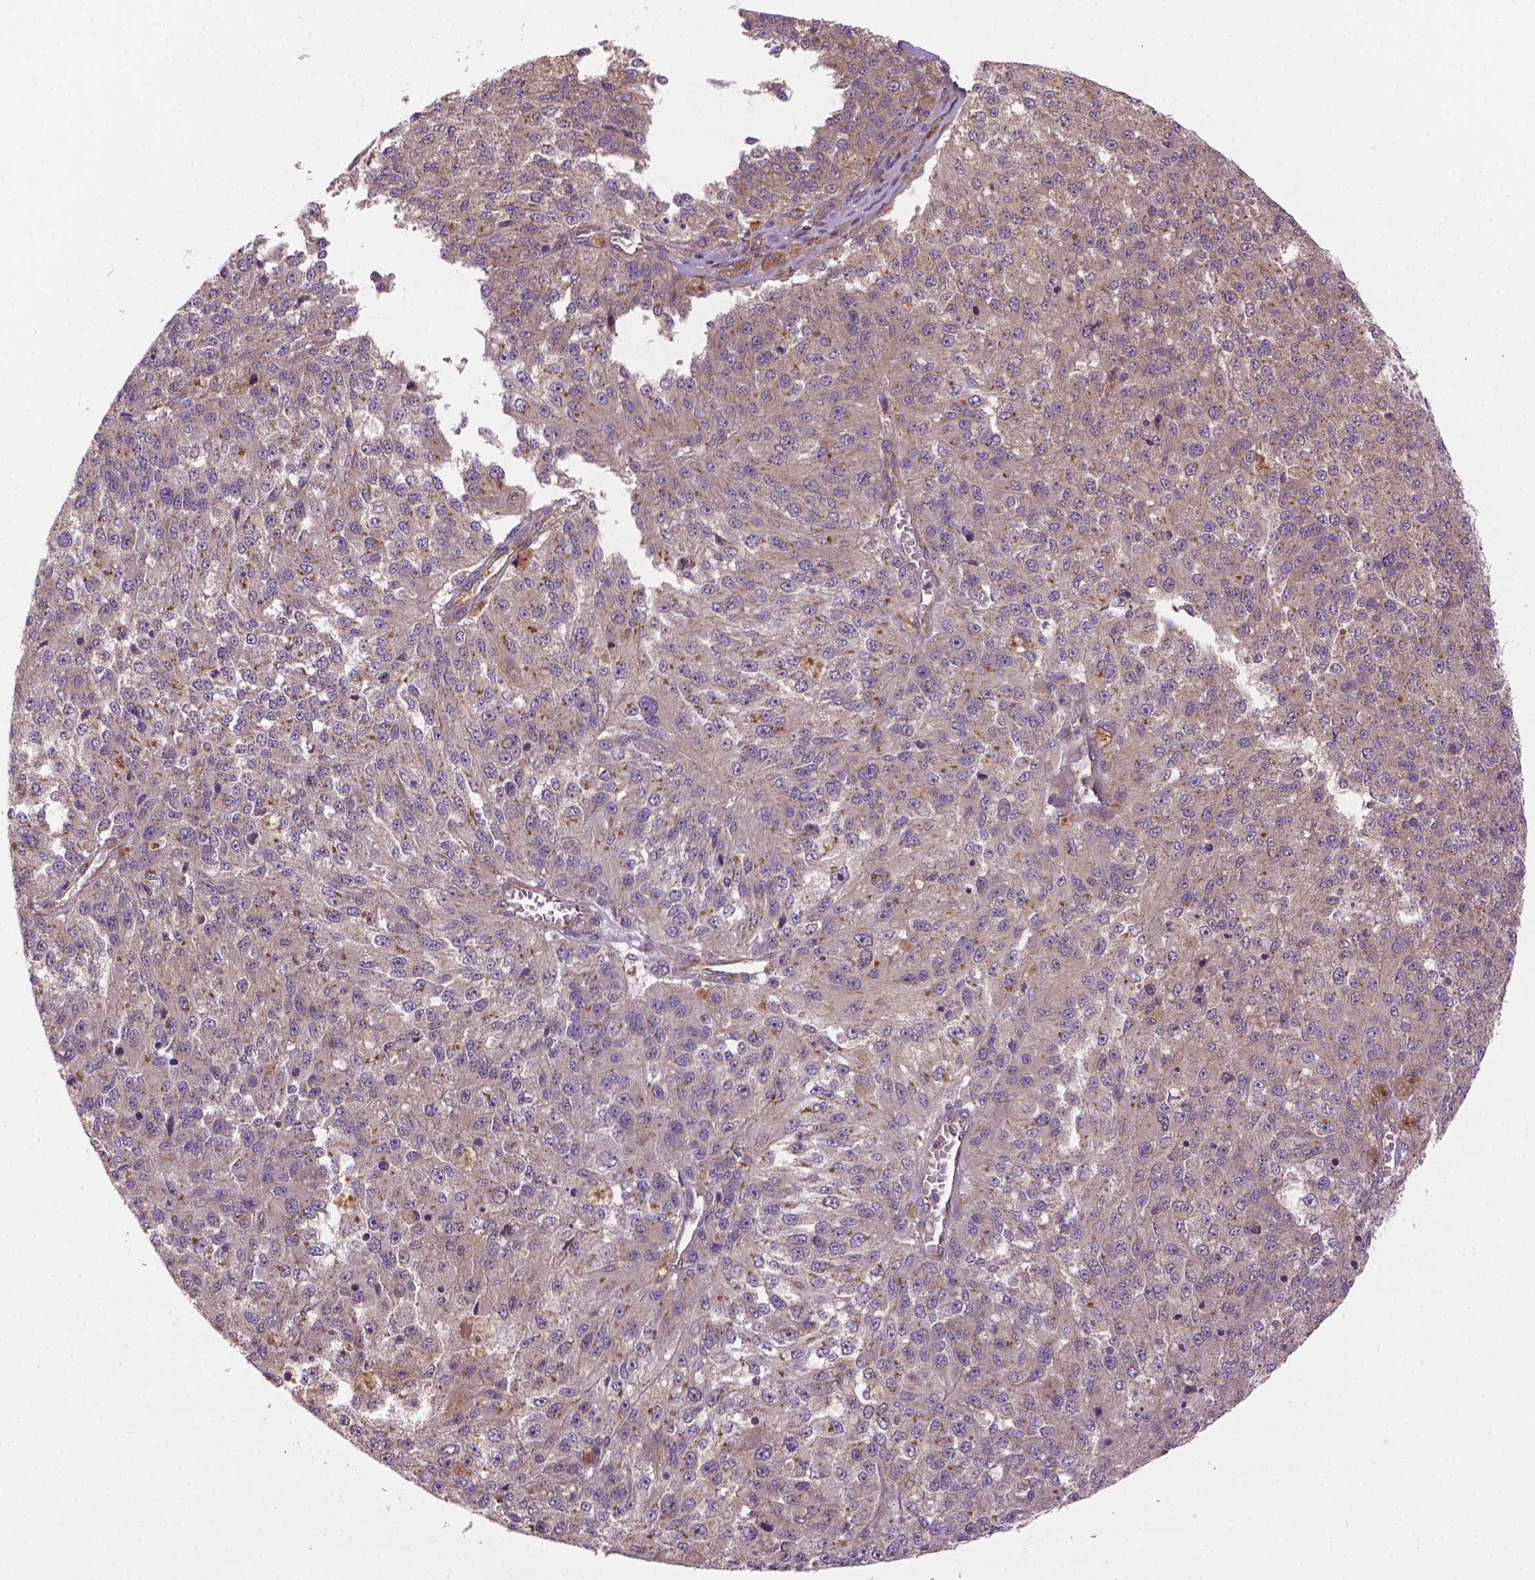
{"staining": {"intensity": "negative", "quantity": "none", "location": "none"}, "tissue": "melanoma", "cell_type": "Tumor cells", "image_type": "cancer", "snomed": [{"axis": "morphology", "description": "Malignant melanoma, Metastatic site"}, {"axis": "topography", "description": "Lymph node"}], "caption": "A photomicrograph of human malignant melanoma (metastatic site) is negative for staining in tumor cells.", "gene": "MZT1", "patient": {"sex": "female", "age": 64}}